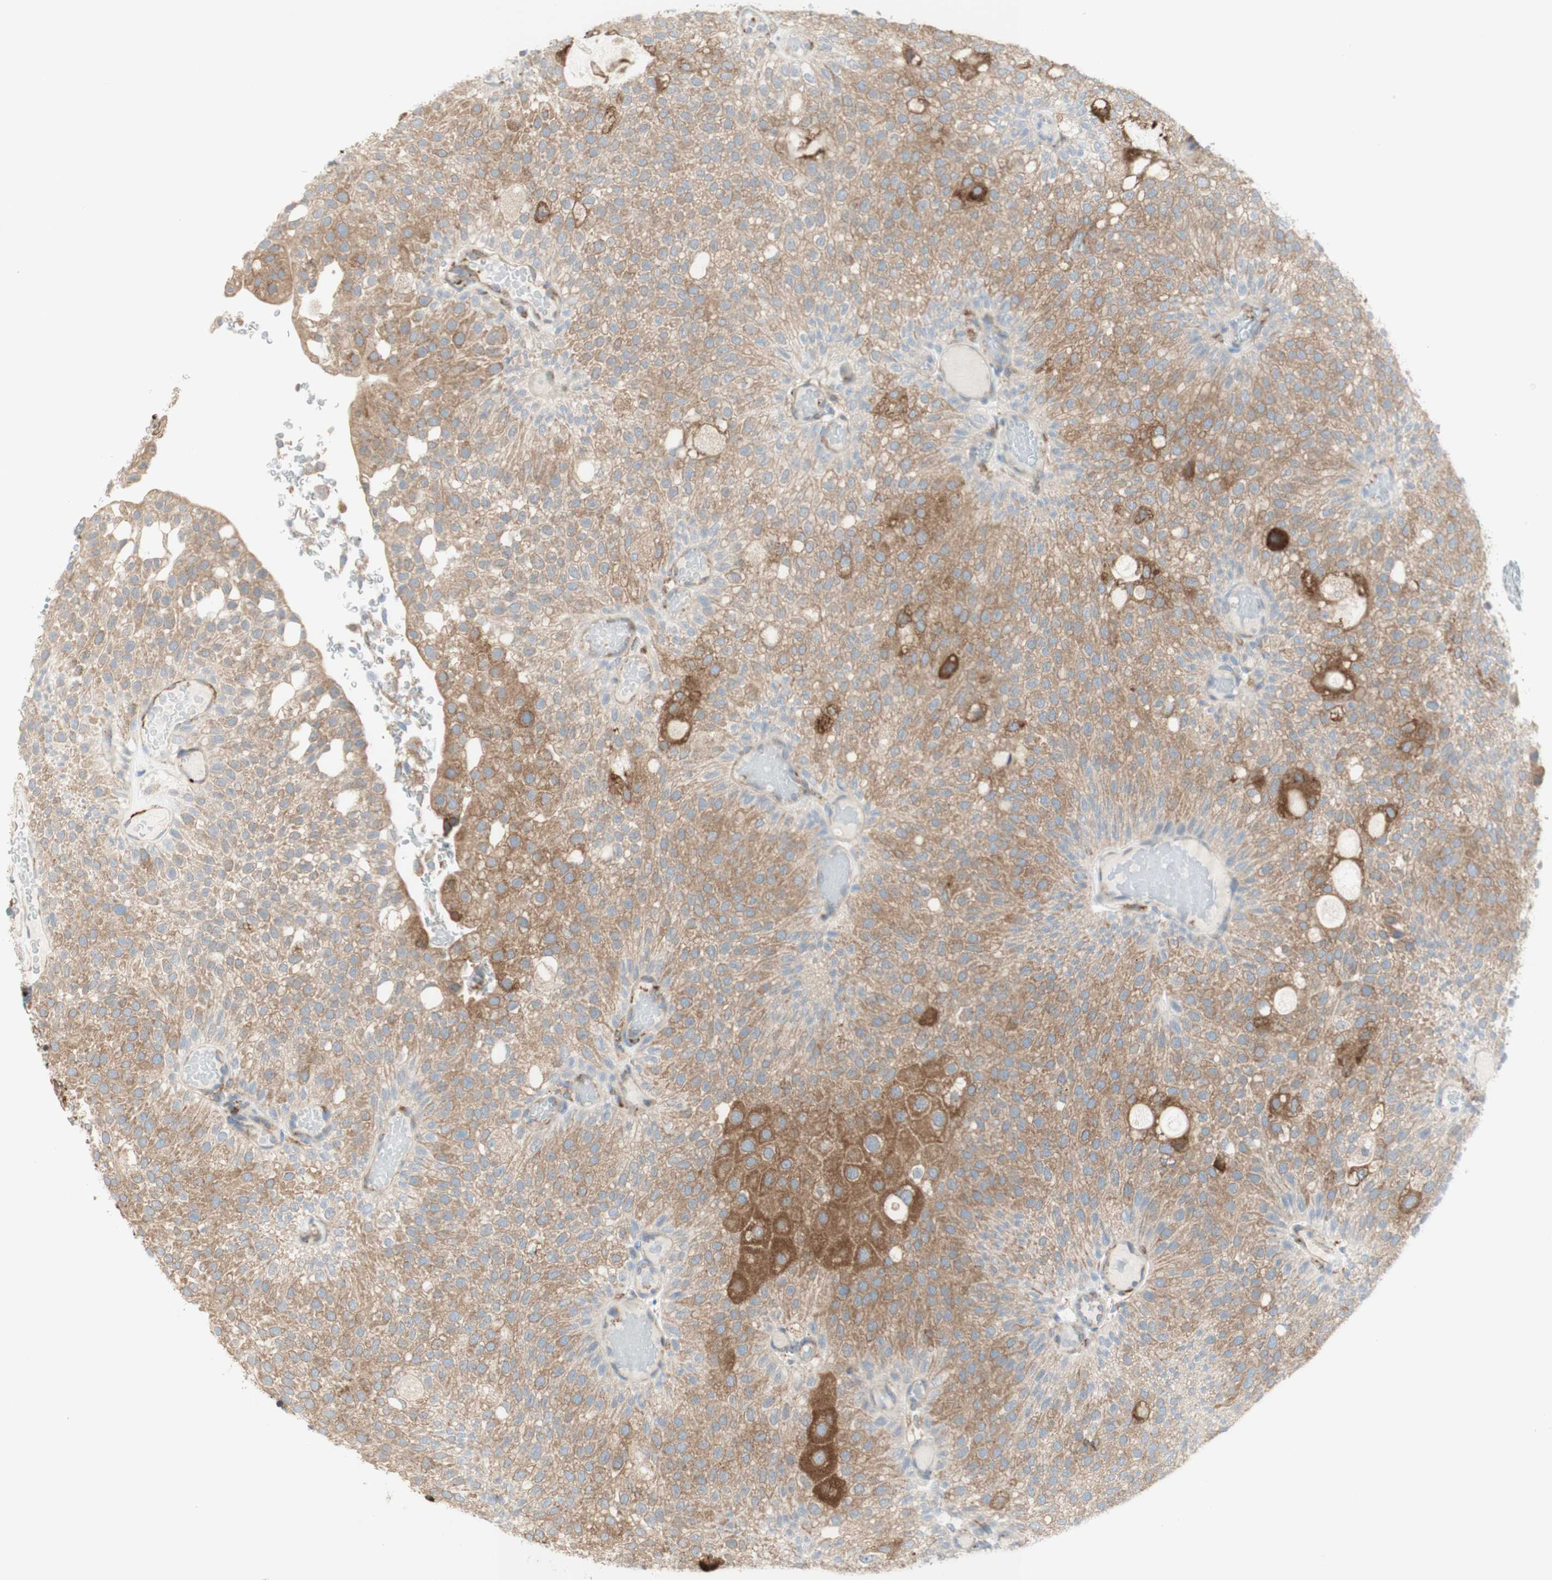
{"staining": {"intensity": "moderate", "quantity": ">75%", "location": "cytoplasmic/membranous"}, "tissue": "urothelial cancer", "cell_type": "Tumor cells", "image_type": "cancer", "snomed": [{"axis": "morphology", "description": "Urothelial carcinoma, Low grade"}, {"axis": "topography", "description": "Urinary bladder"}], "caption": "Protein expression analysis of human urothelial carcinoma (low-grade) reveals moderate cytoplasmic/membranous expression in approximately >75% of tumor cells.", "gene": "MANF", "patient": {"sex": "male", "age": 78}}